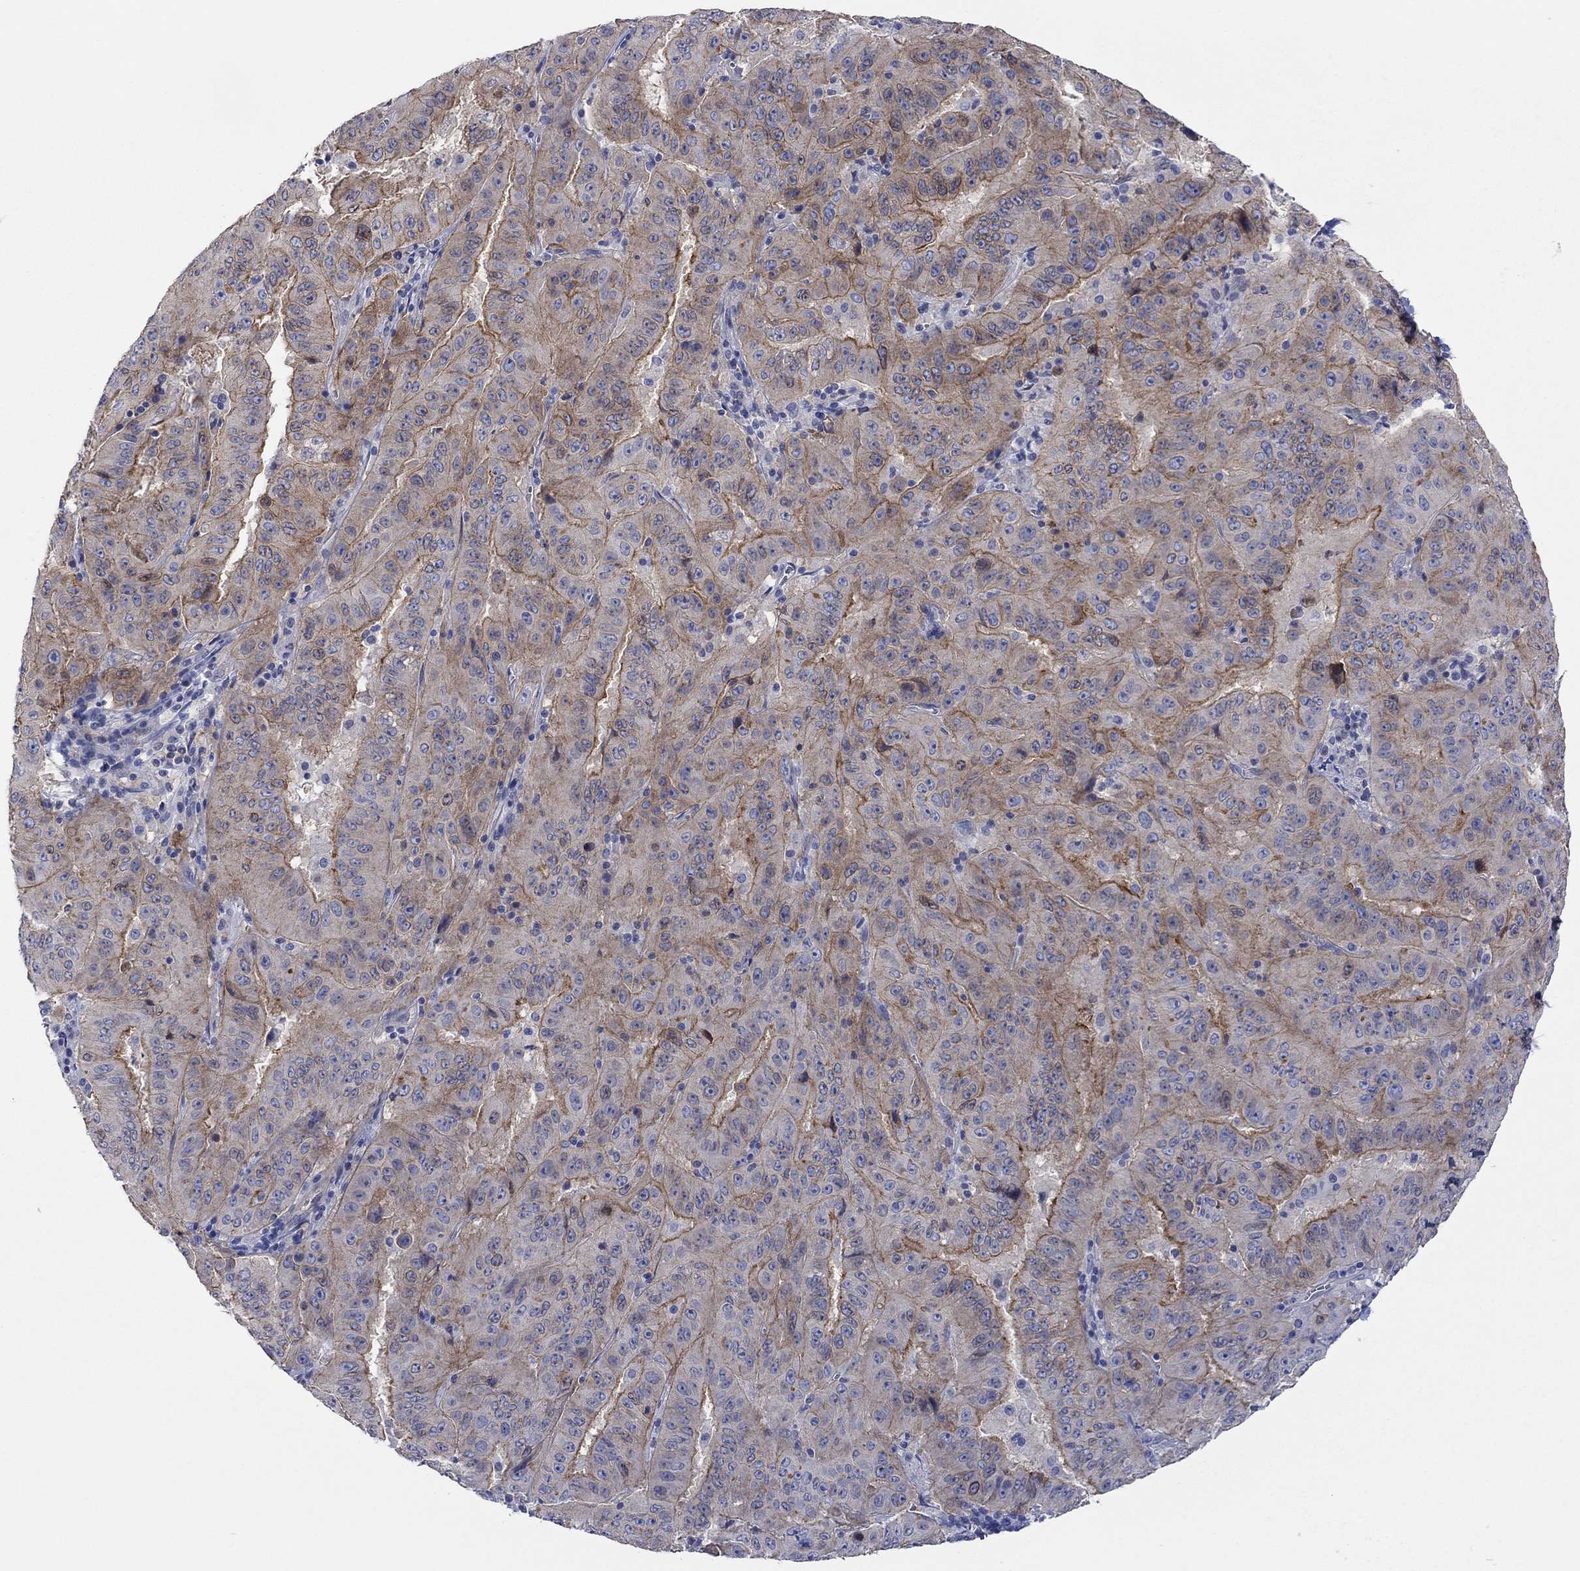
{"staining": {"intensity": "moderate", "quantity": "<25%", "location": "cytoplasmic/membranous"}, "tissue": "pancreatic cancer", "cell_type": "Tumor cells", "image_type": "cancer", "snomed": [{"axis": "morphology", "description": "Adenocarcinoma, NOS"}, {"axis": "topography", "description": "Pancreas"}], "caption": "This is an image of IHC staining of pancreatic cancer, which shows moderate expression in the cytoplasmic/membranous of tumor cells.", "gene": "TPRN", "patient": {"sex": "male", "age": 63}}